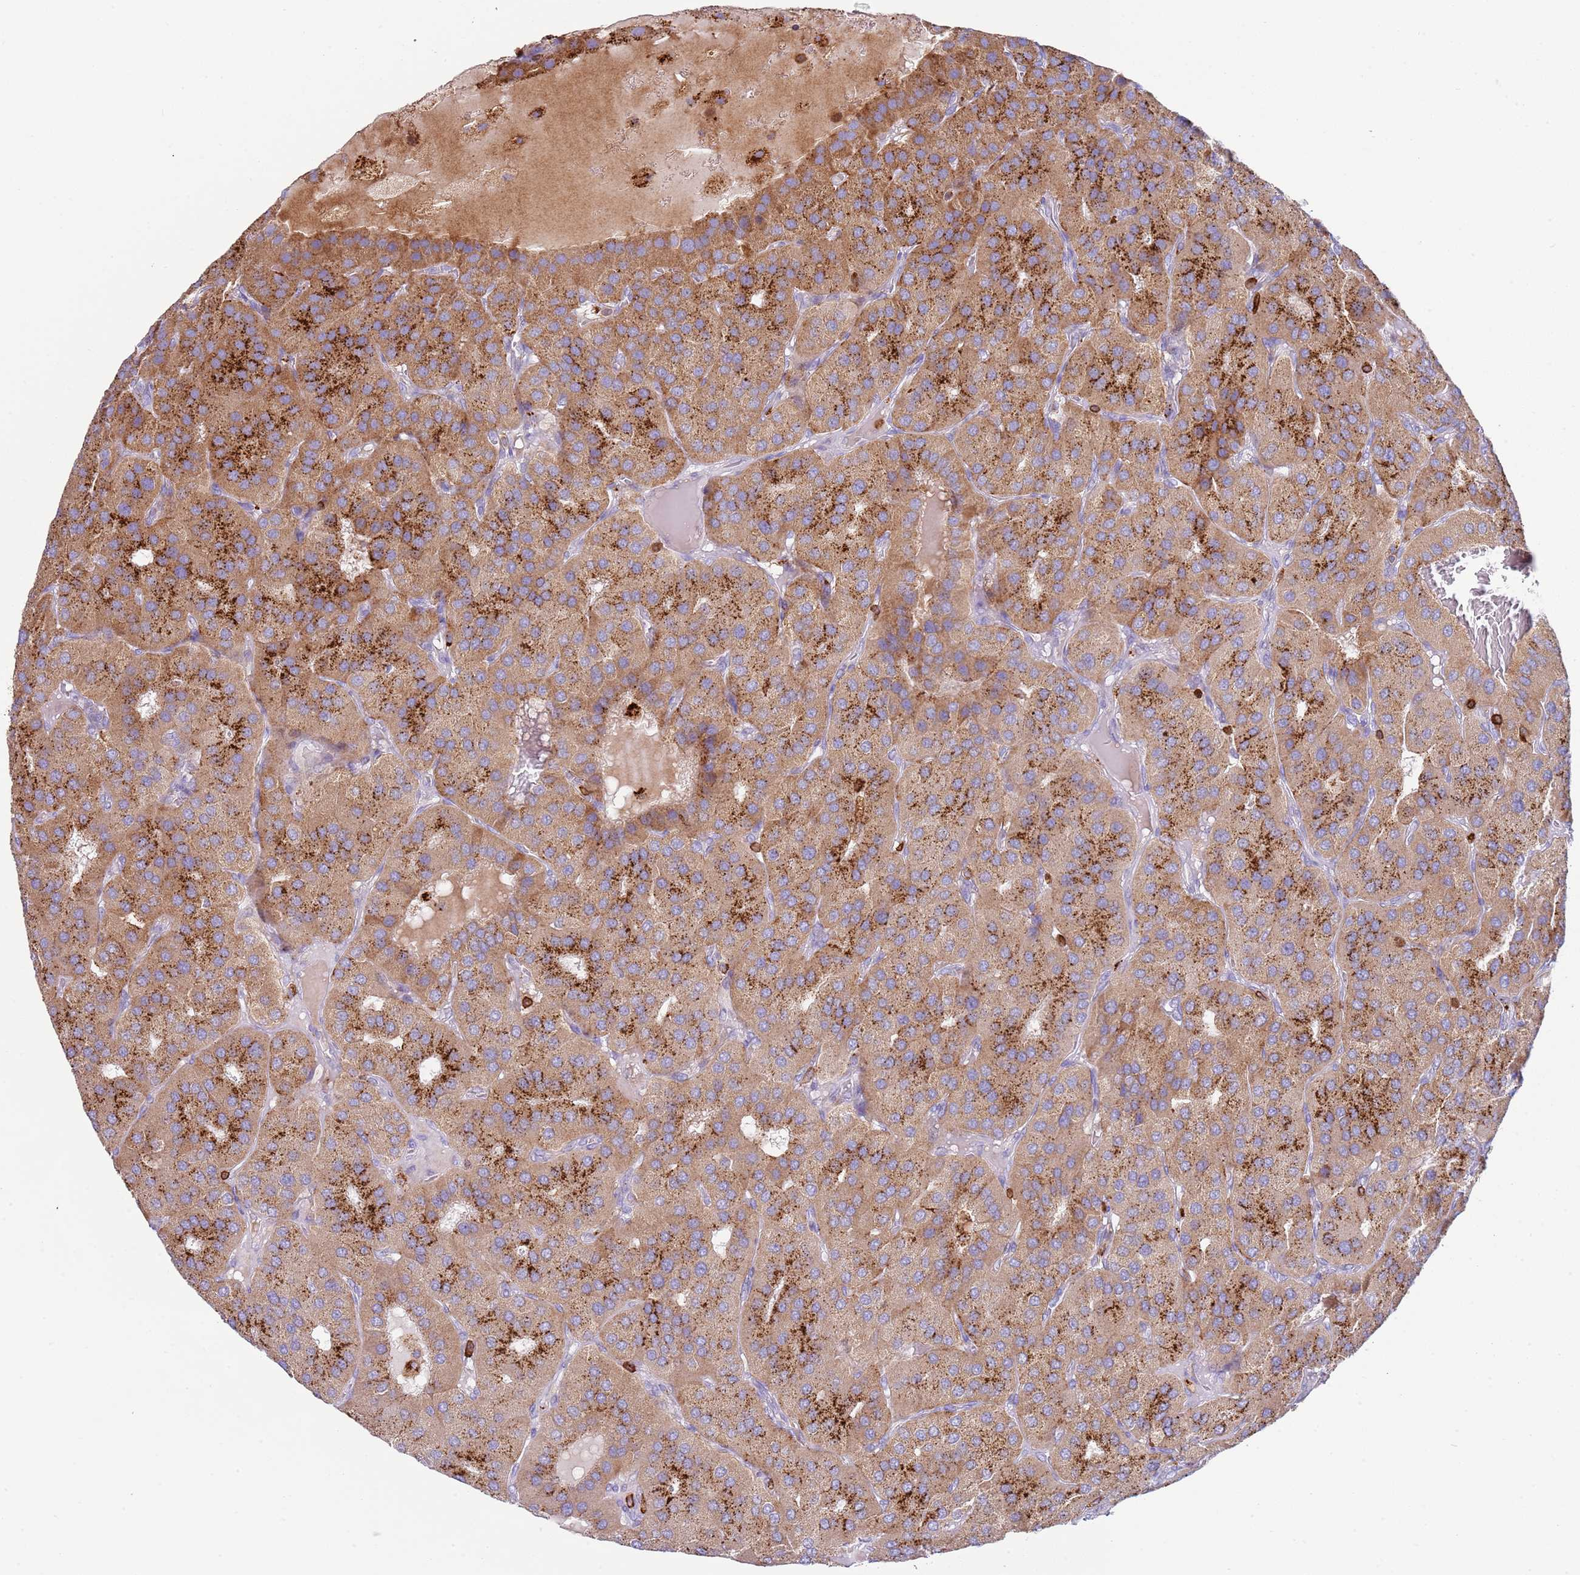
{"staining": {"intensity": "strong", "quantity": ">75%", "location": "cytoplasmic/membranous"}, "tissue": "parathyroid gland", "cell_type": "Glandular cells", "image_type": "normal", "snomed": [{"axis": "morphology", "description": "Normal tissue, NOS"}, {"axis": "morphology", "description": "Adenoma, NOS"}, {"axis": "topography", "description": "Parathyroid gland"}], "caption": "Immunohistochemistry (DAB) staining of normal human parathyroid gland exhibits strong cytoplasmic/membranous protein positivity in about >75% of glandular cells.", "gene": "TTPAL", "patient": {"sex": "female", "age": 86}}